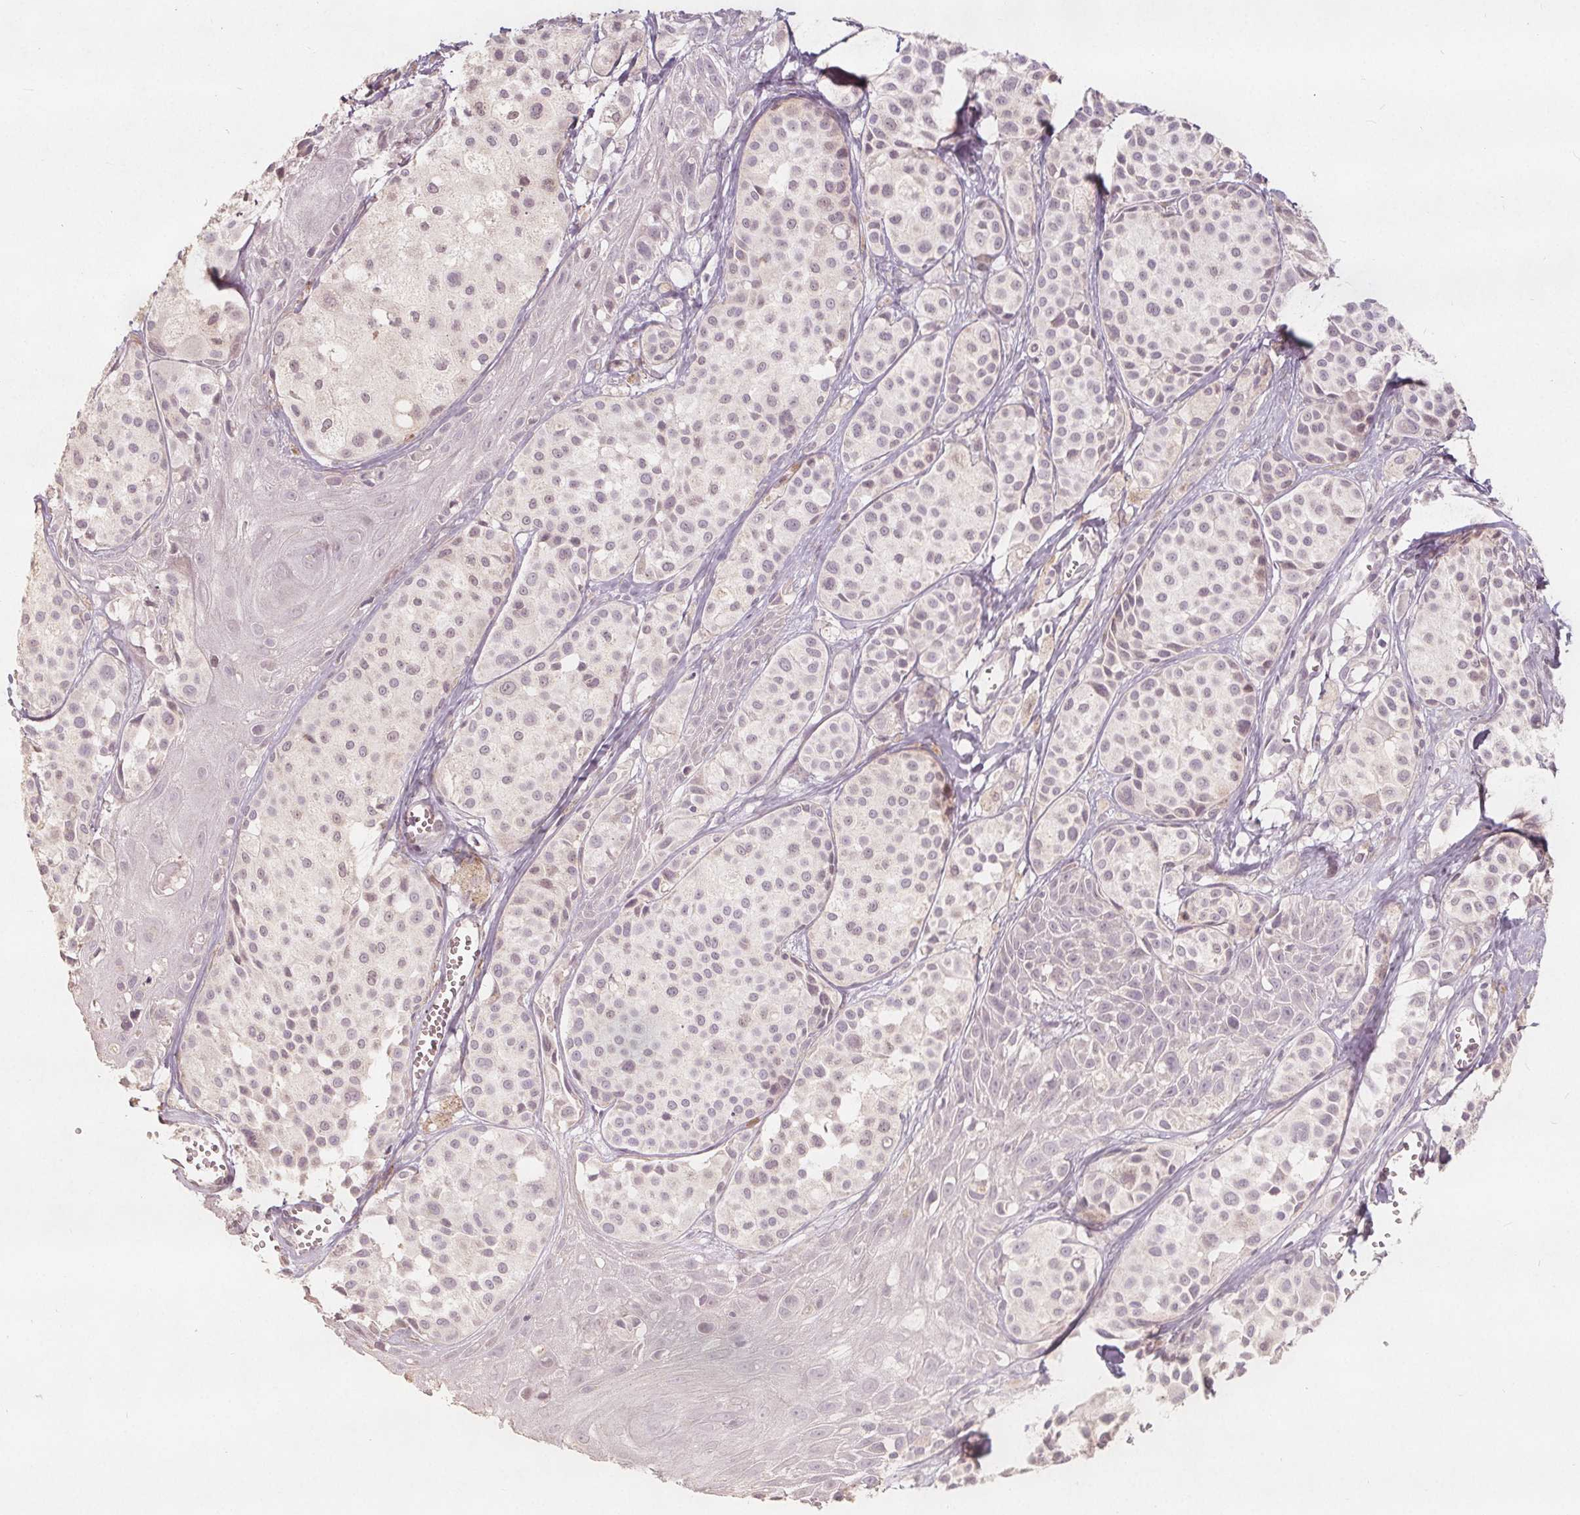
{"staining": {"intensity": "negative", "quantity": "none", "location": "none"}, "tissue": "melanoma", "cell_type": "Tumor cells", "image_type": "cancer", "snomed": [{"axis": "morphology", "description": "Malignant melanoma, NOS"}, {"axis": "topography", "description": "Skin"}], "caption": "Tumor cells are negative for brown protein staining in melanoma.", "gene": "PTPRT", "patient": {"sex": "male", "age": 77}}